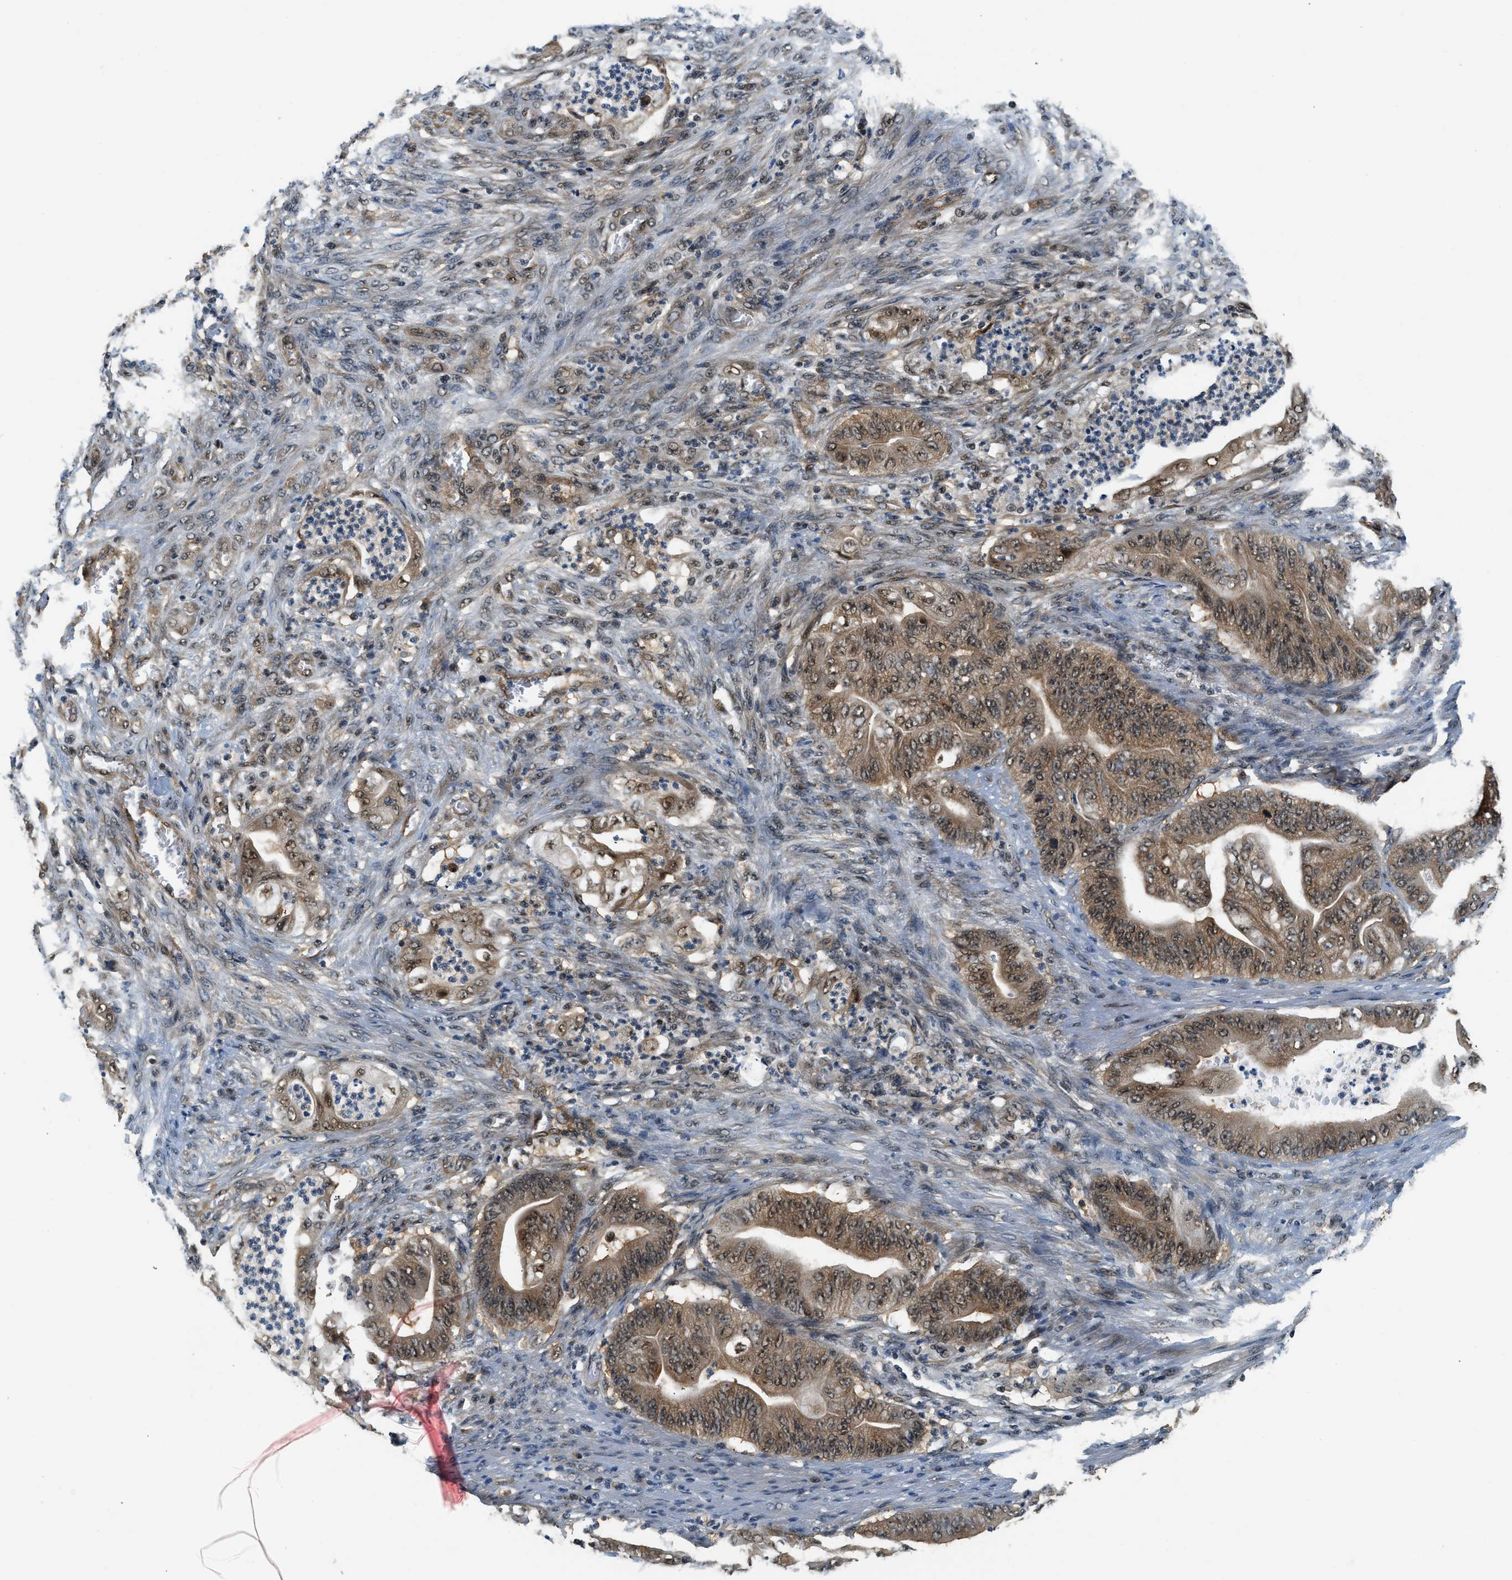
{"staining": {"intensity": "moderate", "quantity": ">75%", "location": "cytoplasmic/membranous,nuclear"}, "tissue": "stomach cancer", "cell_type": "Tumor cells", "image_type": "cancer", "snomed": [{"axis": "morphology", "description": "Adenocarcinoma, NOS"}, {"axis": "topography", "description": "Stomach"}], "caption": "An IHC photomicrograph of tumor tissue is shown. Protein staining in brown shows moderate cytoplasmic/membranous and nuclear positivity in stomach cancer within tumor cells.", "gene": "PSMD3", "patient": {"sex": "female", "age": 73}}